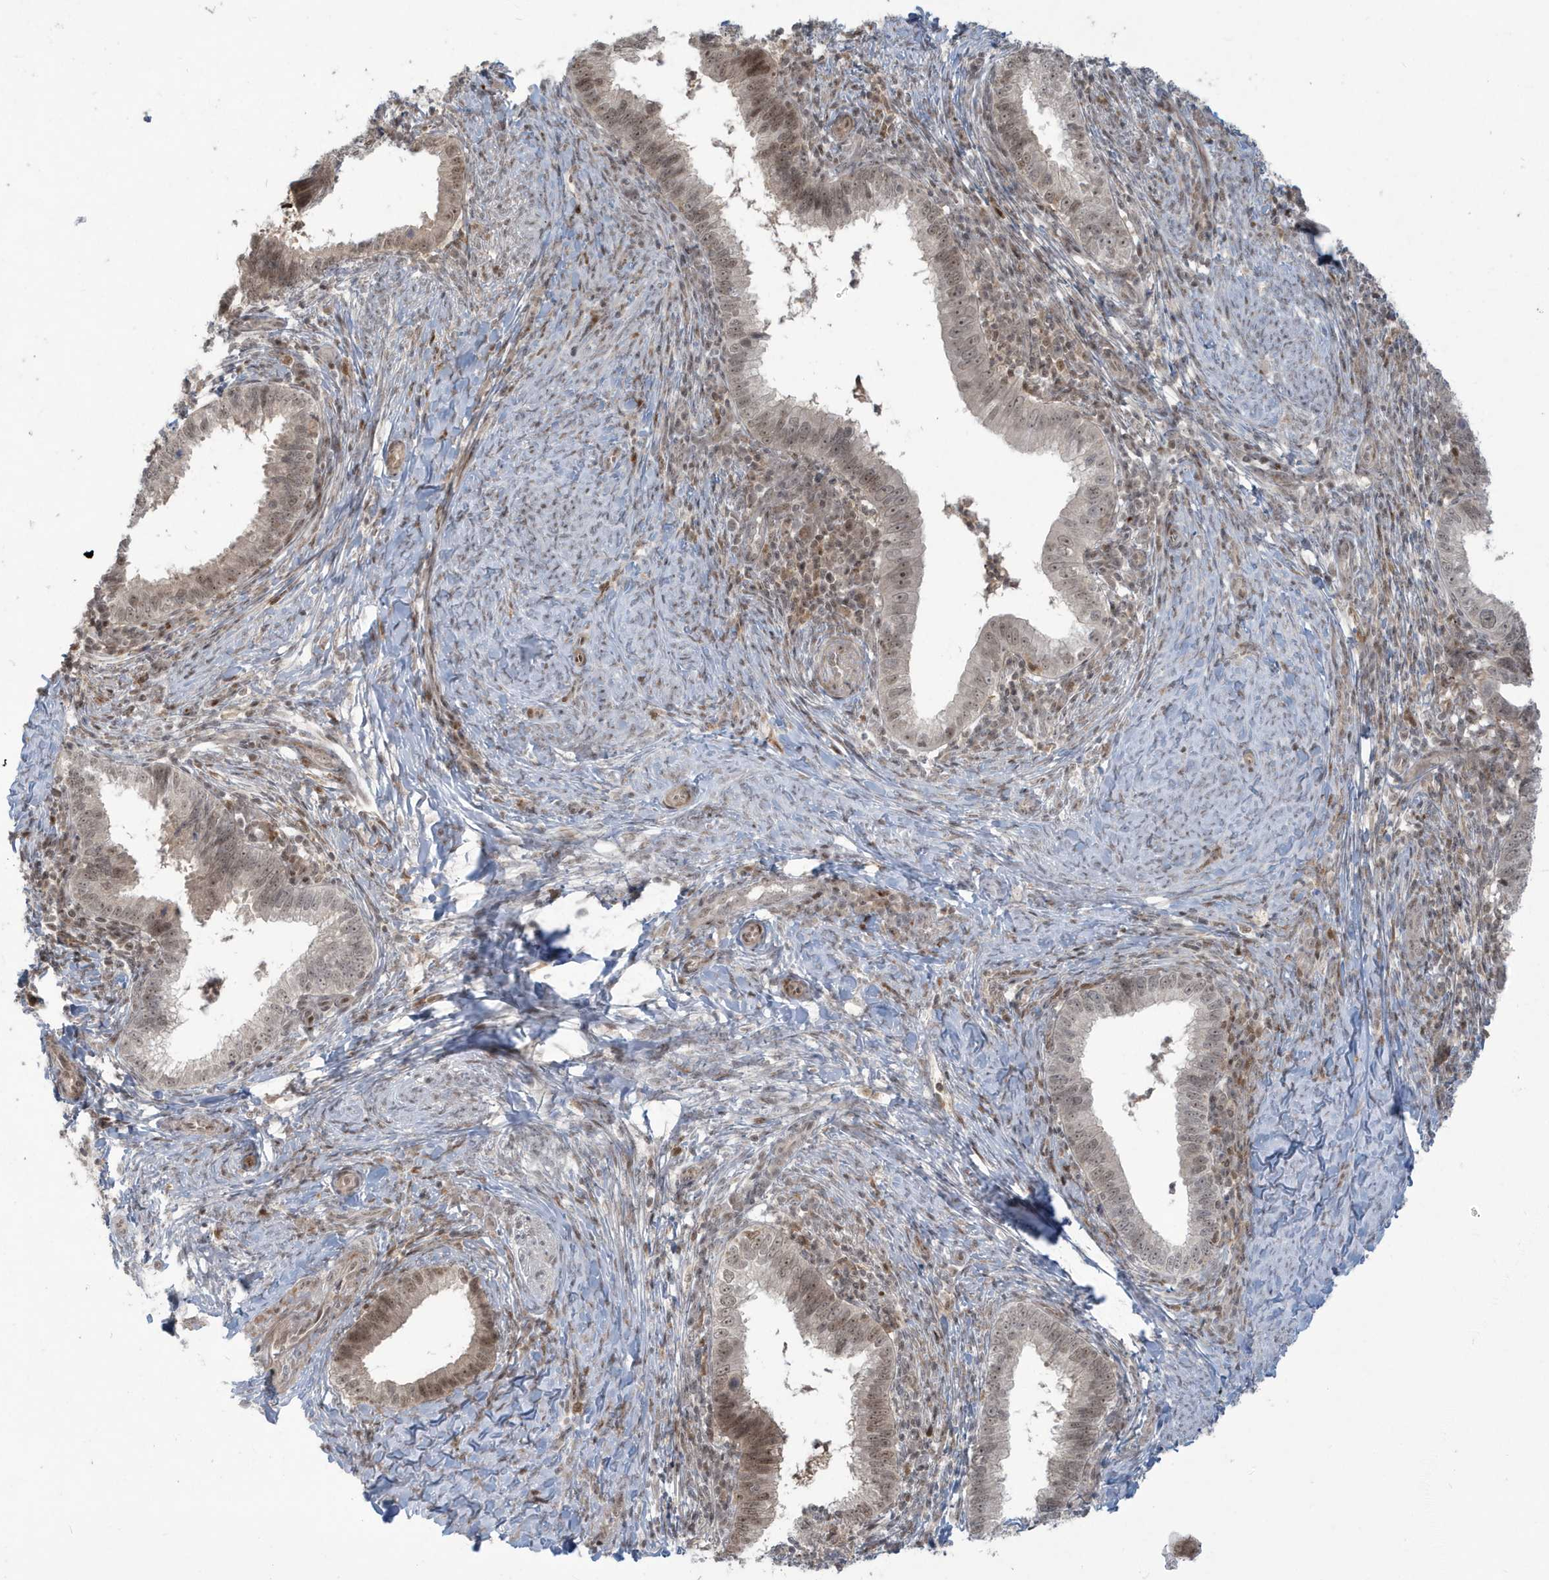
{"staining": {"intensity": "moderate", "quantity": "25%-75%", "location": "nuclear"}, "tissue": "cervical cancer", "cell_type": "Tumor cells", "image_type": "cancer", "snomed": [{"axis": "morphology", "description": "Adenocarcinoma, NOS"}, {"axis": "topography", "description": "Cervix"}], "caption": "This is an image of immunohistochemistry (IHC) staining of cervical cancer (adenocarcinoma), which shows moderate expression in the nuclear of tumor cells.", "gene": "C1orf52", "patient": {"sex": "female", "age": 36}}